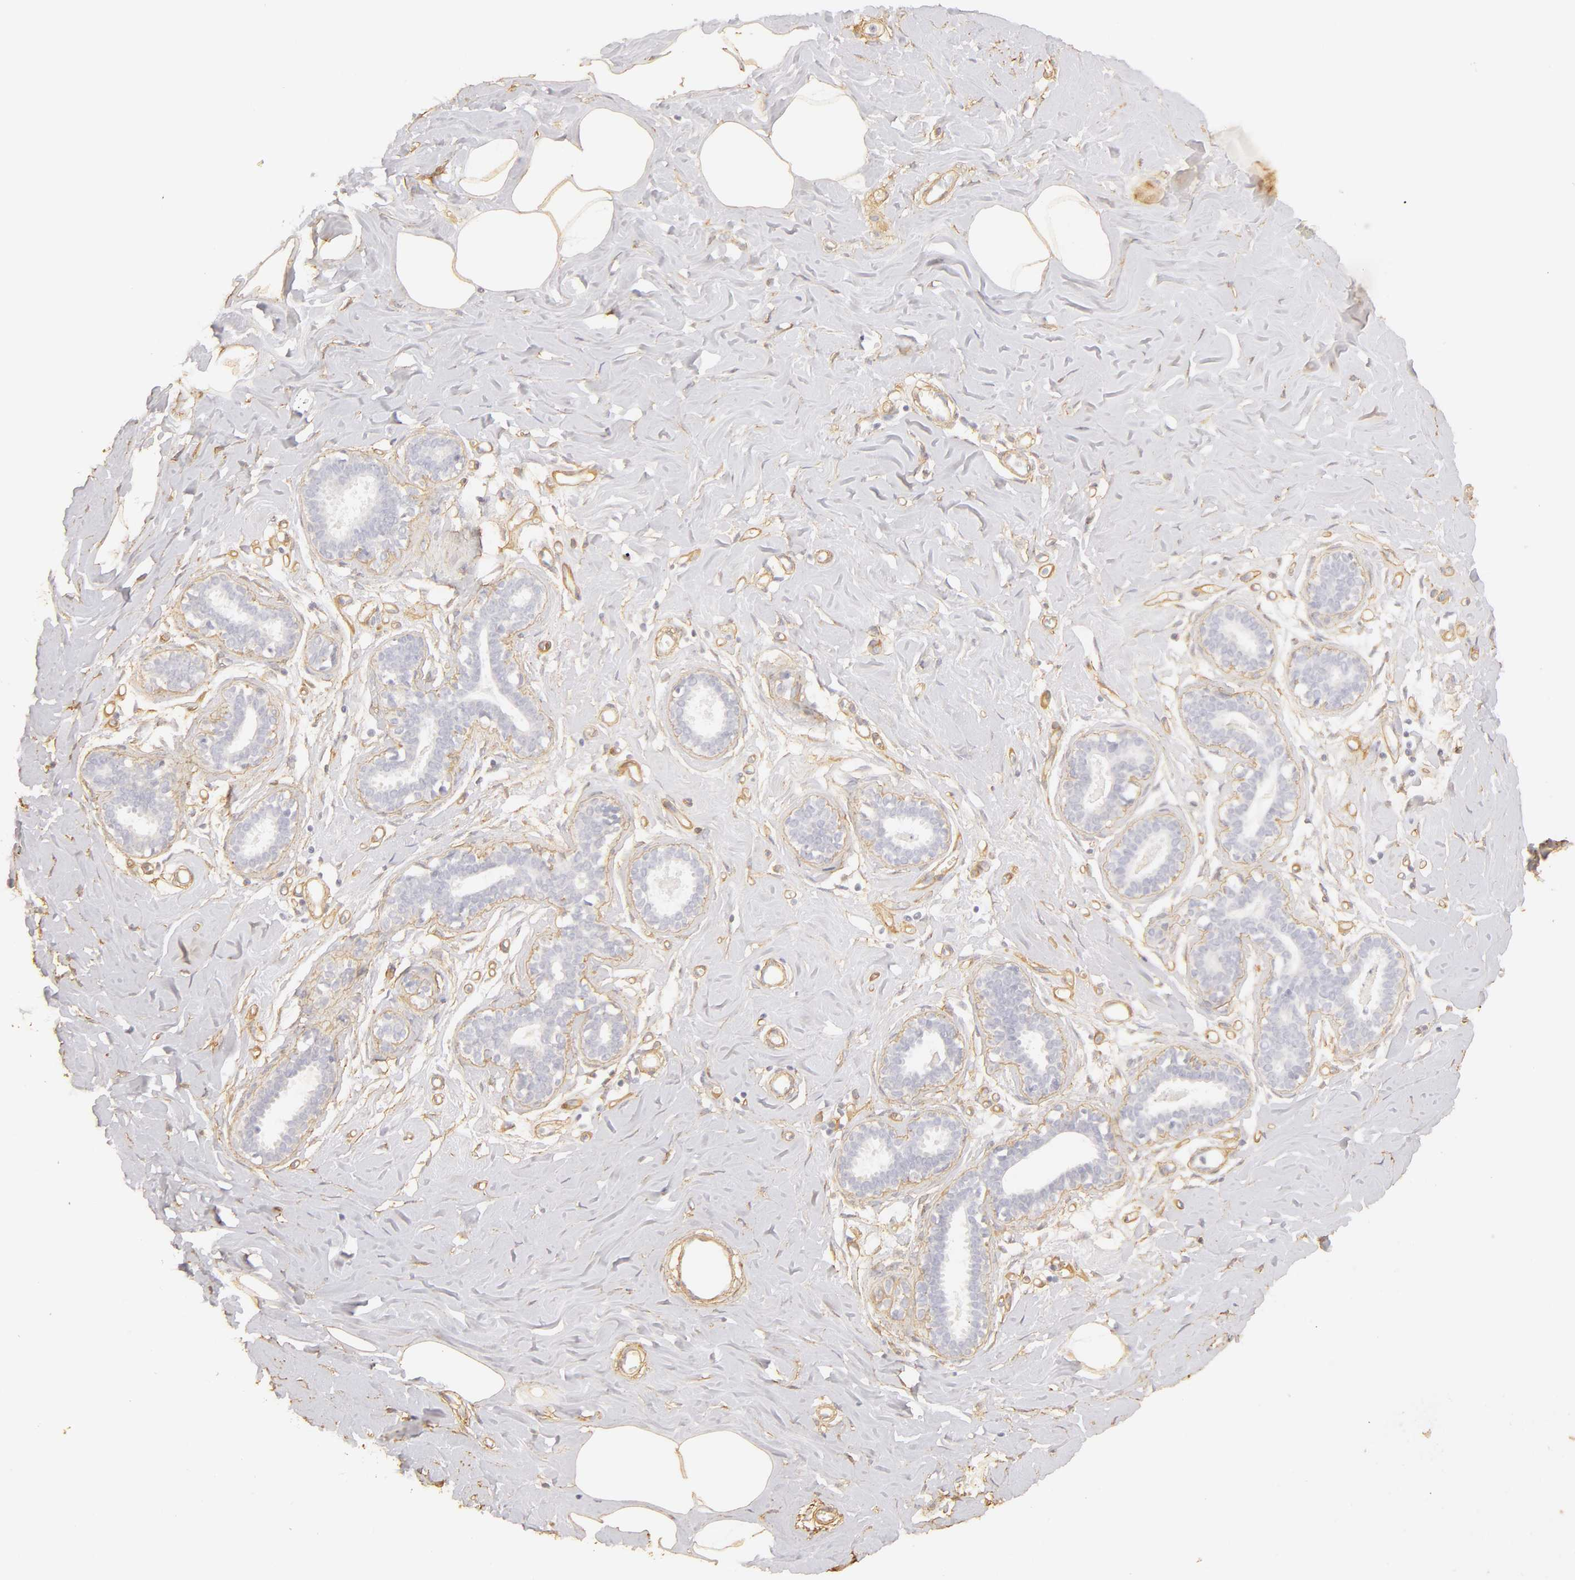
{"staining": {"intensity": "weak", "quantity": "25%-75%", "location": "cytoplasmic/membranous"}, "tissue": "breast", "cell_type": "Adipocytes", "image_type": "normal", "snomed": [{"axis": "morphology", "description": "Normal tissue, NOS"}, {"axis": "topography", "description": "Breast"}], "caption": "The micrograph demonstrates immunohistochemical staining of normal breast. There is weak cytoplasmic/membranous positivity is appreciated in approximately 25%-75% of adipocytes.", "gene": "COL4A1", "patient": {"sex": "female", "age": 45}}